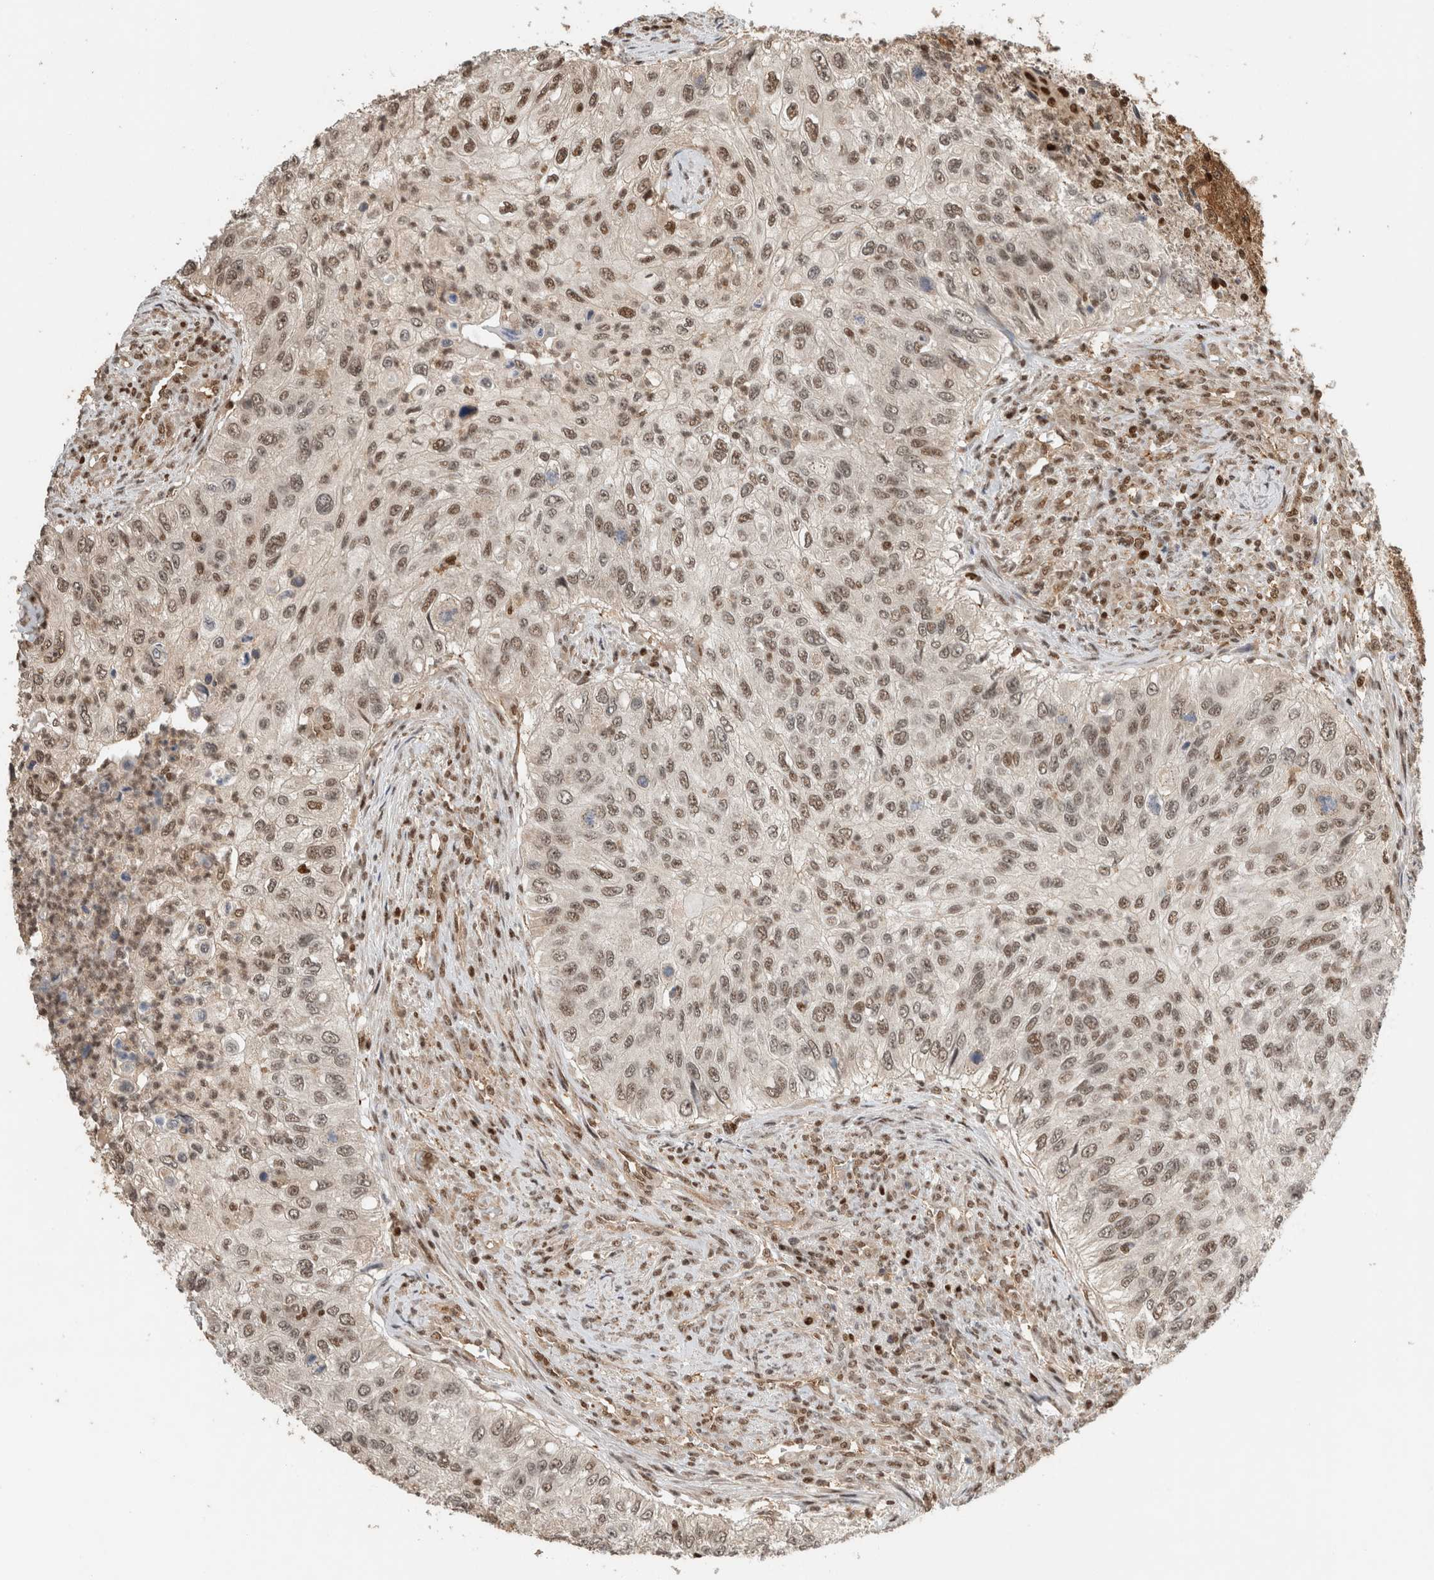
{"staining": {"intensity": "weak", "quantity": ">75%", "location": "nuclear"}, "tissue": "urothelial cancer", "cell_type": "Tumor cells", "image_type": "cancer", "snomed": [{"axis": "morphology", "description": "Urothelial carcinoma, High grade"}, {"axis": "topography", "description": "Urinary bladder"}], "caption": "A high-resolution histopathology image shows IHC staining of urothelial cancer, which exhibits weak nuclear expression in about >75% of tumor cells. Using DAB (3,3'-diaminobenzidine) (brown) and hematoxylin (blue) stains, captured at high magnification using brightfield microscopy.", "gene": "SNRNP40", "patient": {"sex": "female", "age": 60}}